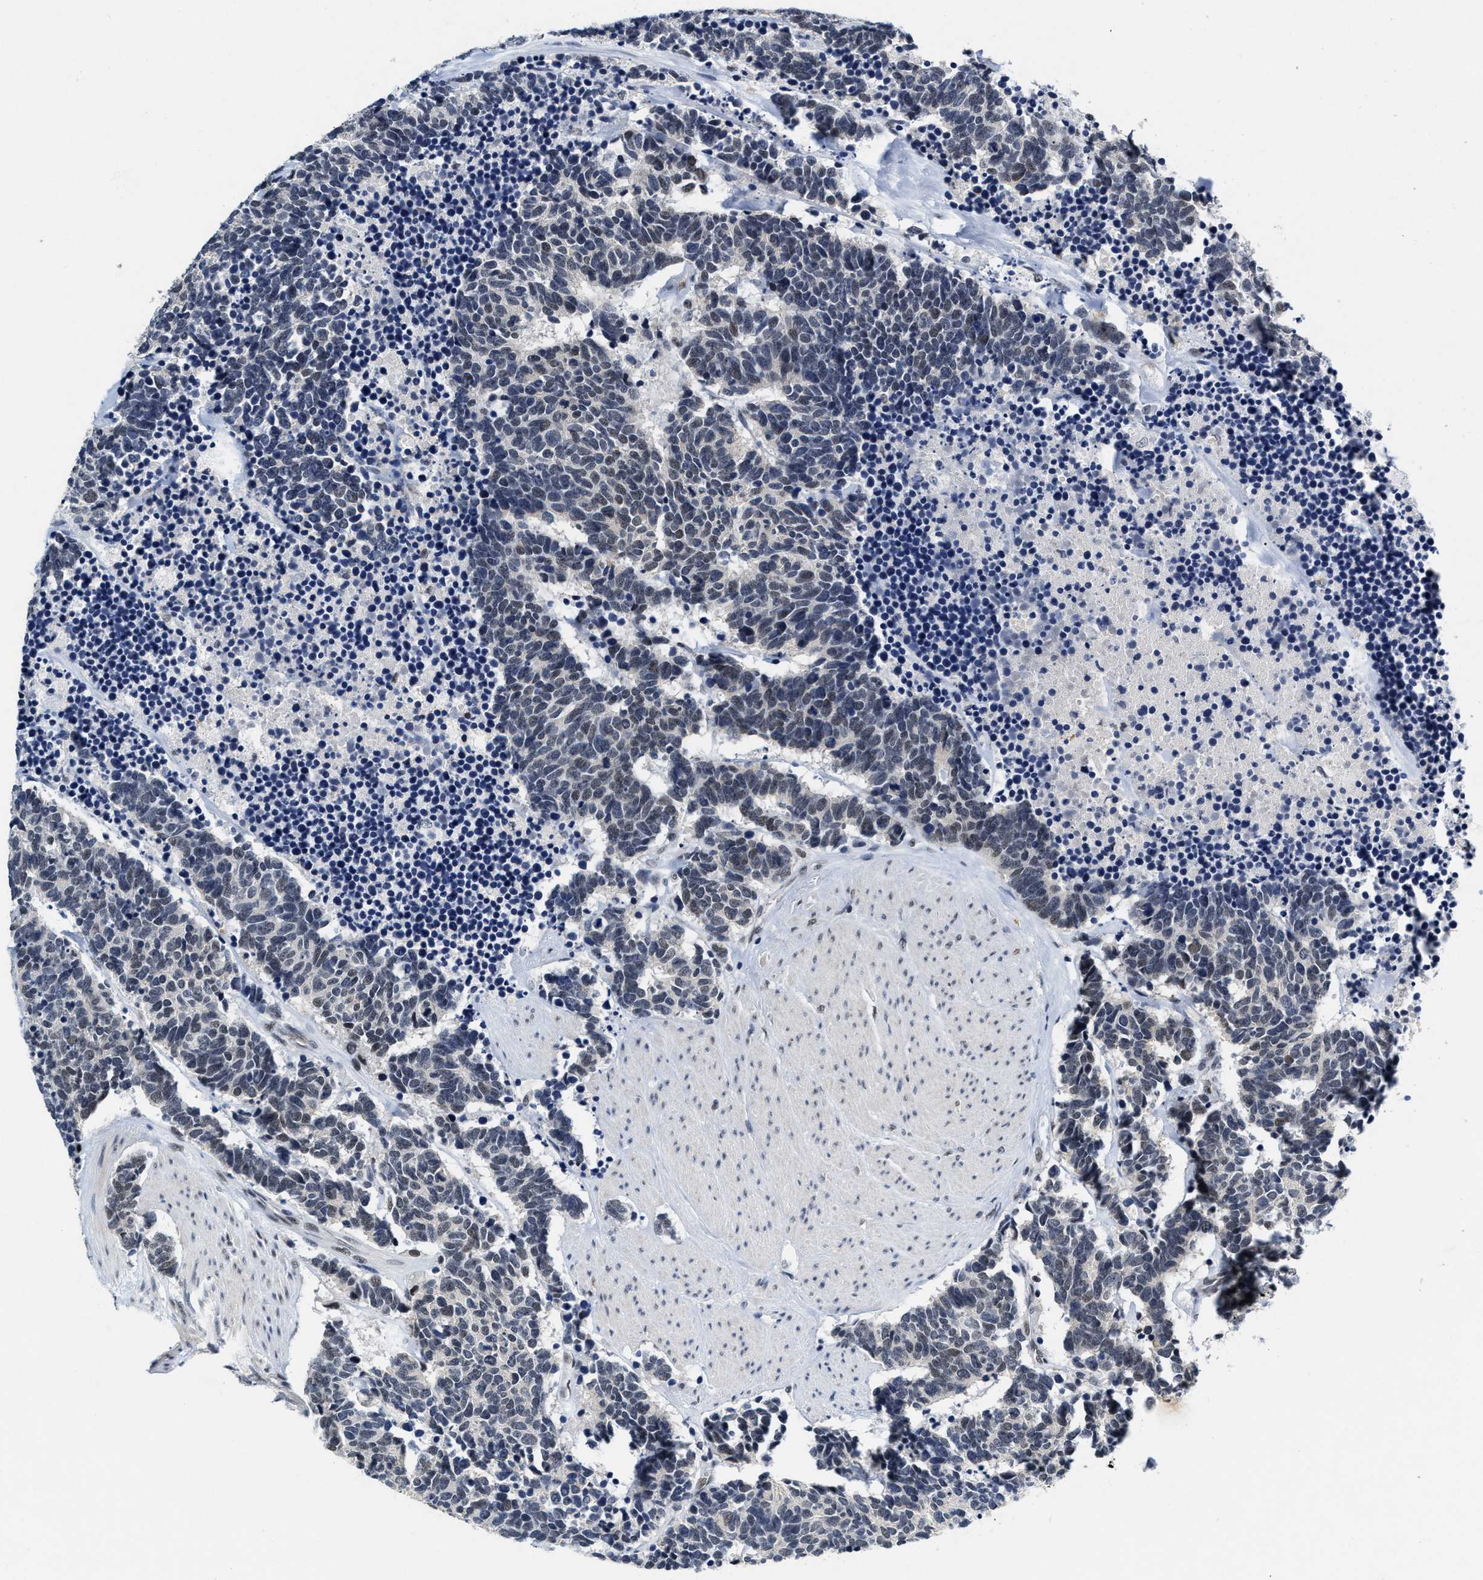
{"staining": {"intensity": "weak", "quantity": "<25%", "location": "nuclear"}, "tissue": "carcinoid", "cell_type": "Tumor cells", "image_type": "cancer", "snomed": [{"axis": "morphology", "description": "Carcinoma, NOS"}, {"axis": "morphology", "description": "Carcinoid, malignant, NOS"}, {"axis": "topography", "description": "Urinary bladder"}], "caption": "Immunohistochemistry (IHC) of human carcinoid exhibits no expression in tumor cells. Brightfield microscopy of immunohistochemistry stained with DAB (brown) and hematoxylin (blue), captured at high magnification.", "gene": "INIP", "patient": {"sex": "male", "age": 57}}